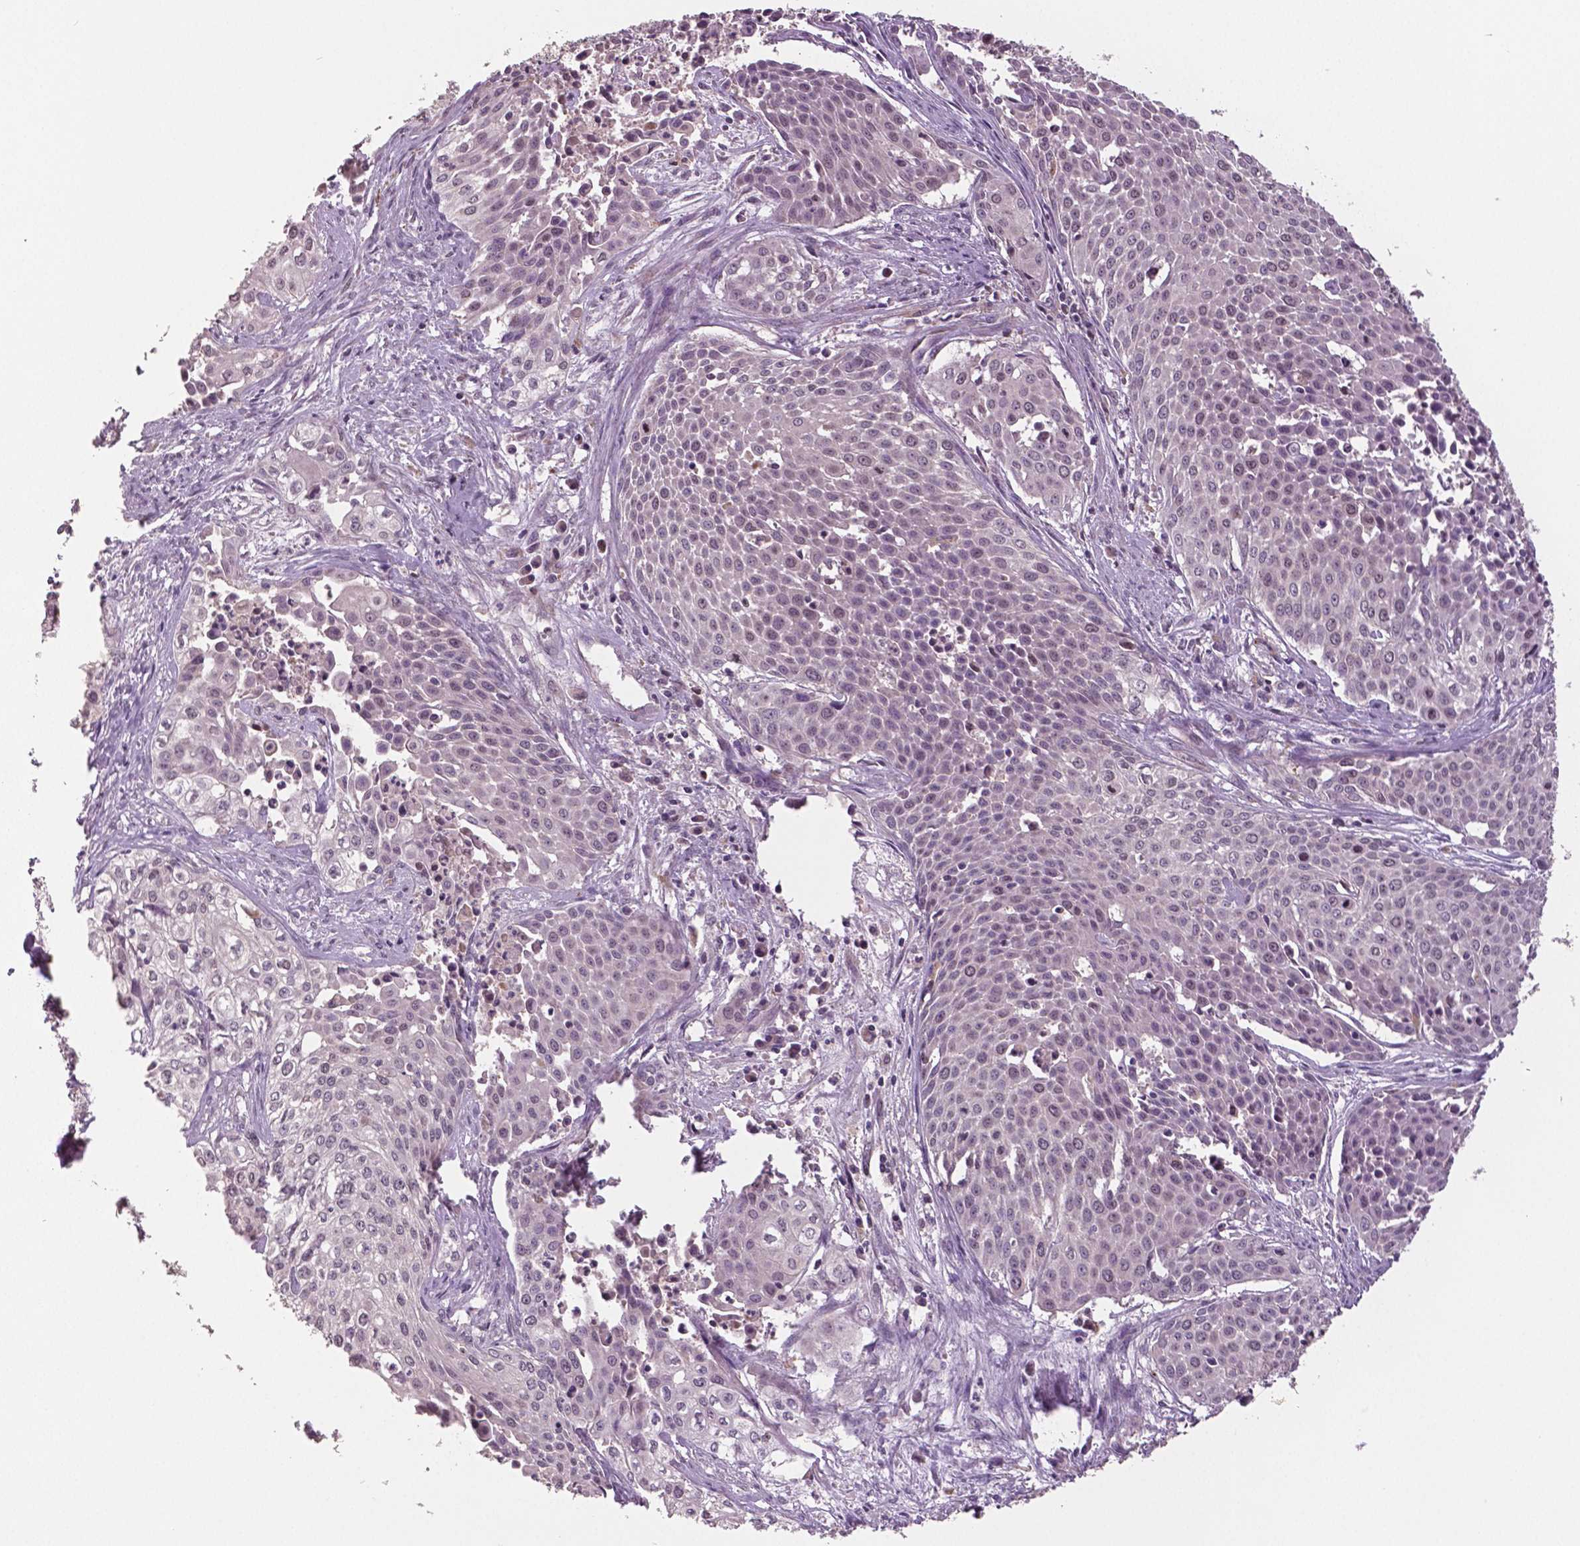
{"staining": {"intensity": "weak", "quantity": "<25%", "location": "nuclear"}, "tissue": "cervical cancer", "cell_type": "Tumor cells", "image_type": "cancer", "snomed": [{"axis": "morphology", "description": "Squamous cell carcinoma, NOS"}, {"axis": "topography", "description": "Cervix"}], "caption": "This is a image of immunohistochemistry staining of cervical cancer, which shows no staining in tumor cells. (DAB (3,3'-diaminobenzidine) immunohistochemistry visualized using brightfield microscopy, high magnification).", "gene": "MKI67", "patient": {"sex": "female", "age": 39}}